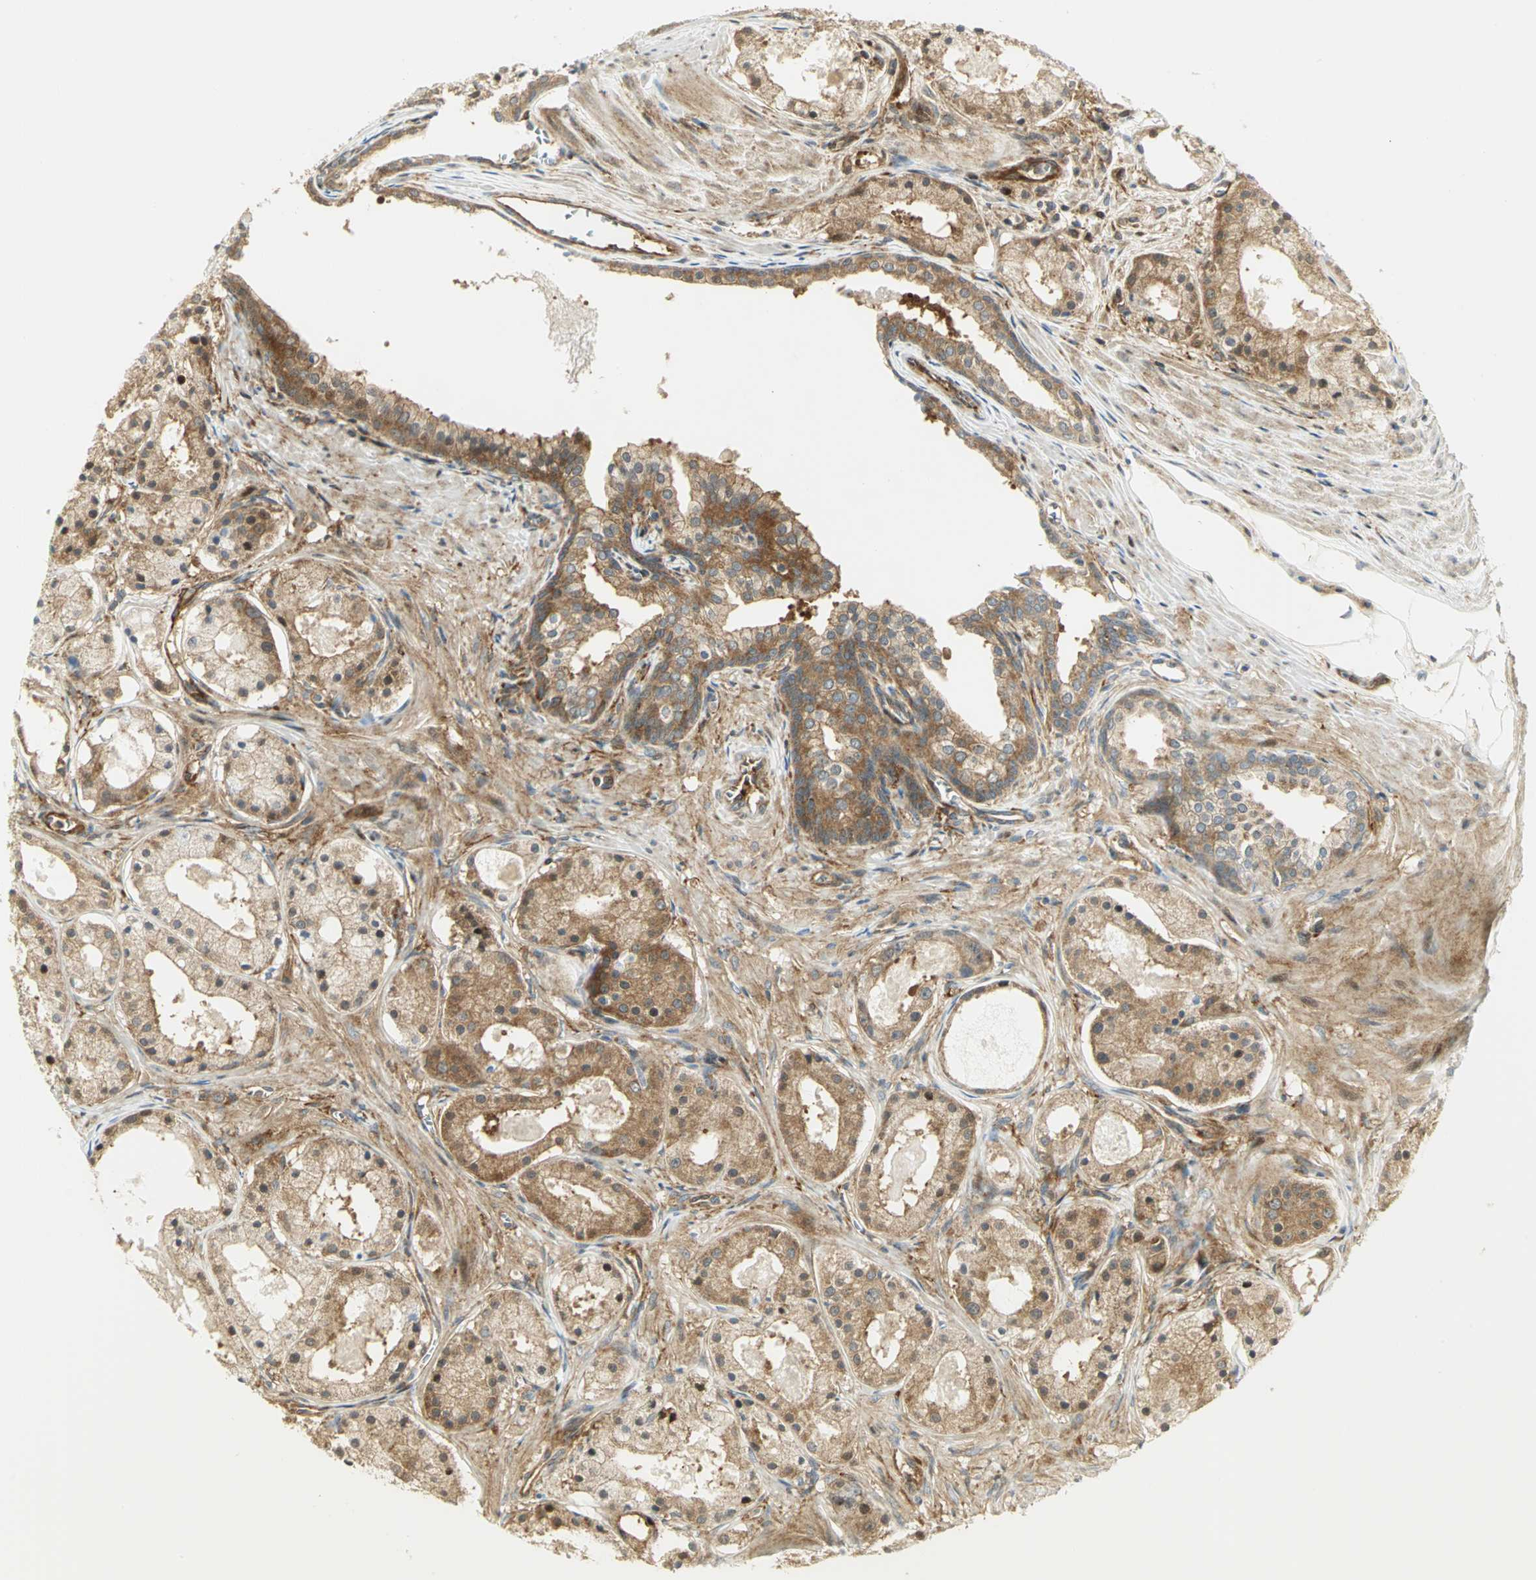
{"staining": {"intensity": "moderate", "quantity": ">75%", "location": "cytoplasmic/membranous"}, "tissue": "prostate cancer", "cell_type": "Tumor cells", "image_type": "cancer", "snomed": [{"axis": "morphology", "description": "Adenocarcinoma, Low grade"}, {"axis": "topography", "description": "Prostate"}], "caption": "This is an image of immunohistochemistry staining of adenocarcinoma (low-grade) (prostate), which shows moderate expression in the cytoplasmic/membranous of tumor cells.", "gene": "EEA1", "patient": {"sex": "male", "age": 57}}